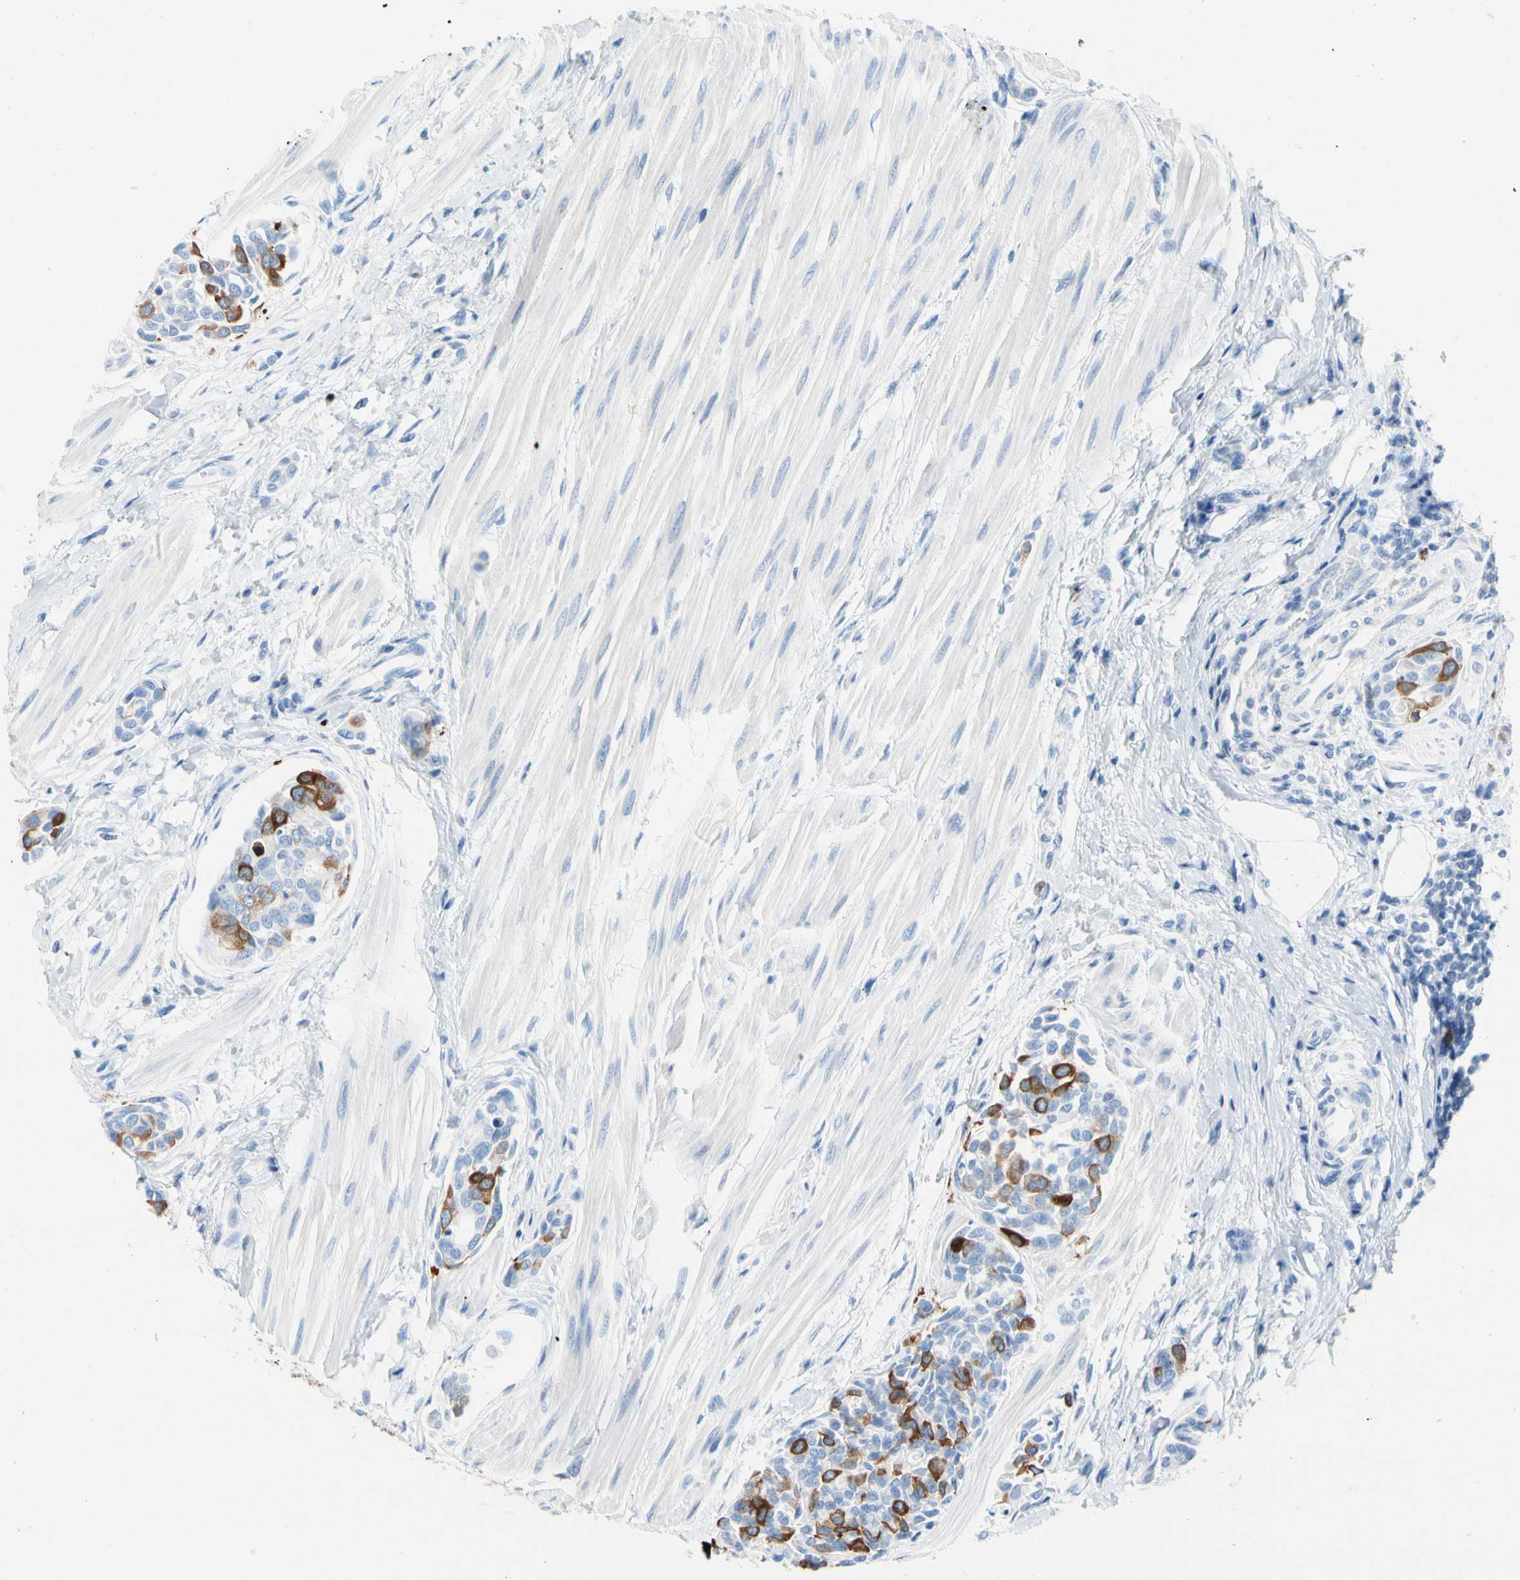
{"staining": {"intensity": "moderate", "quantity": "<25%", "location": "cytoplasmic/membranous"}, "tissue": "urothelial cancer", "cell_type": "Tumor cells", "image_type": "cancer", "snomed": [{"axis": "morphology", "description": "Urothelial carcinoma, High grade"}, {"axis": "topography", "description": "Urinary bladder"}], "caption": "Protein staining of urothelial cancer tissue reveals moderate cytoplasmic/membranous staining in approximately <25% of tumor cells. The protein of interest is shown in brown color, while the nuclei are stained blue.", "gene": "TACC3", "patient": {"sex": "male", "age": 78}}